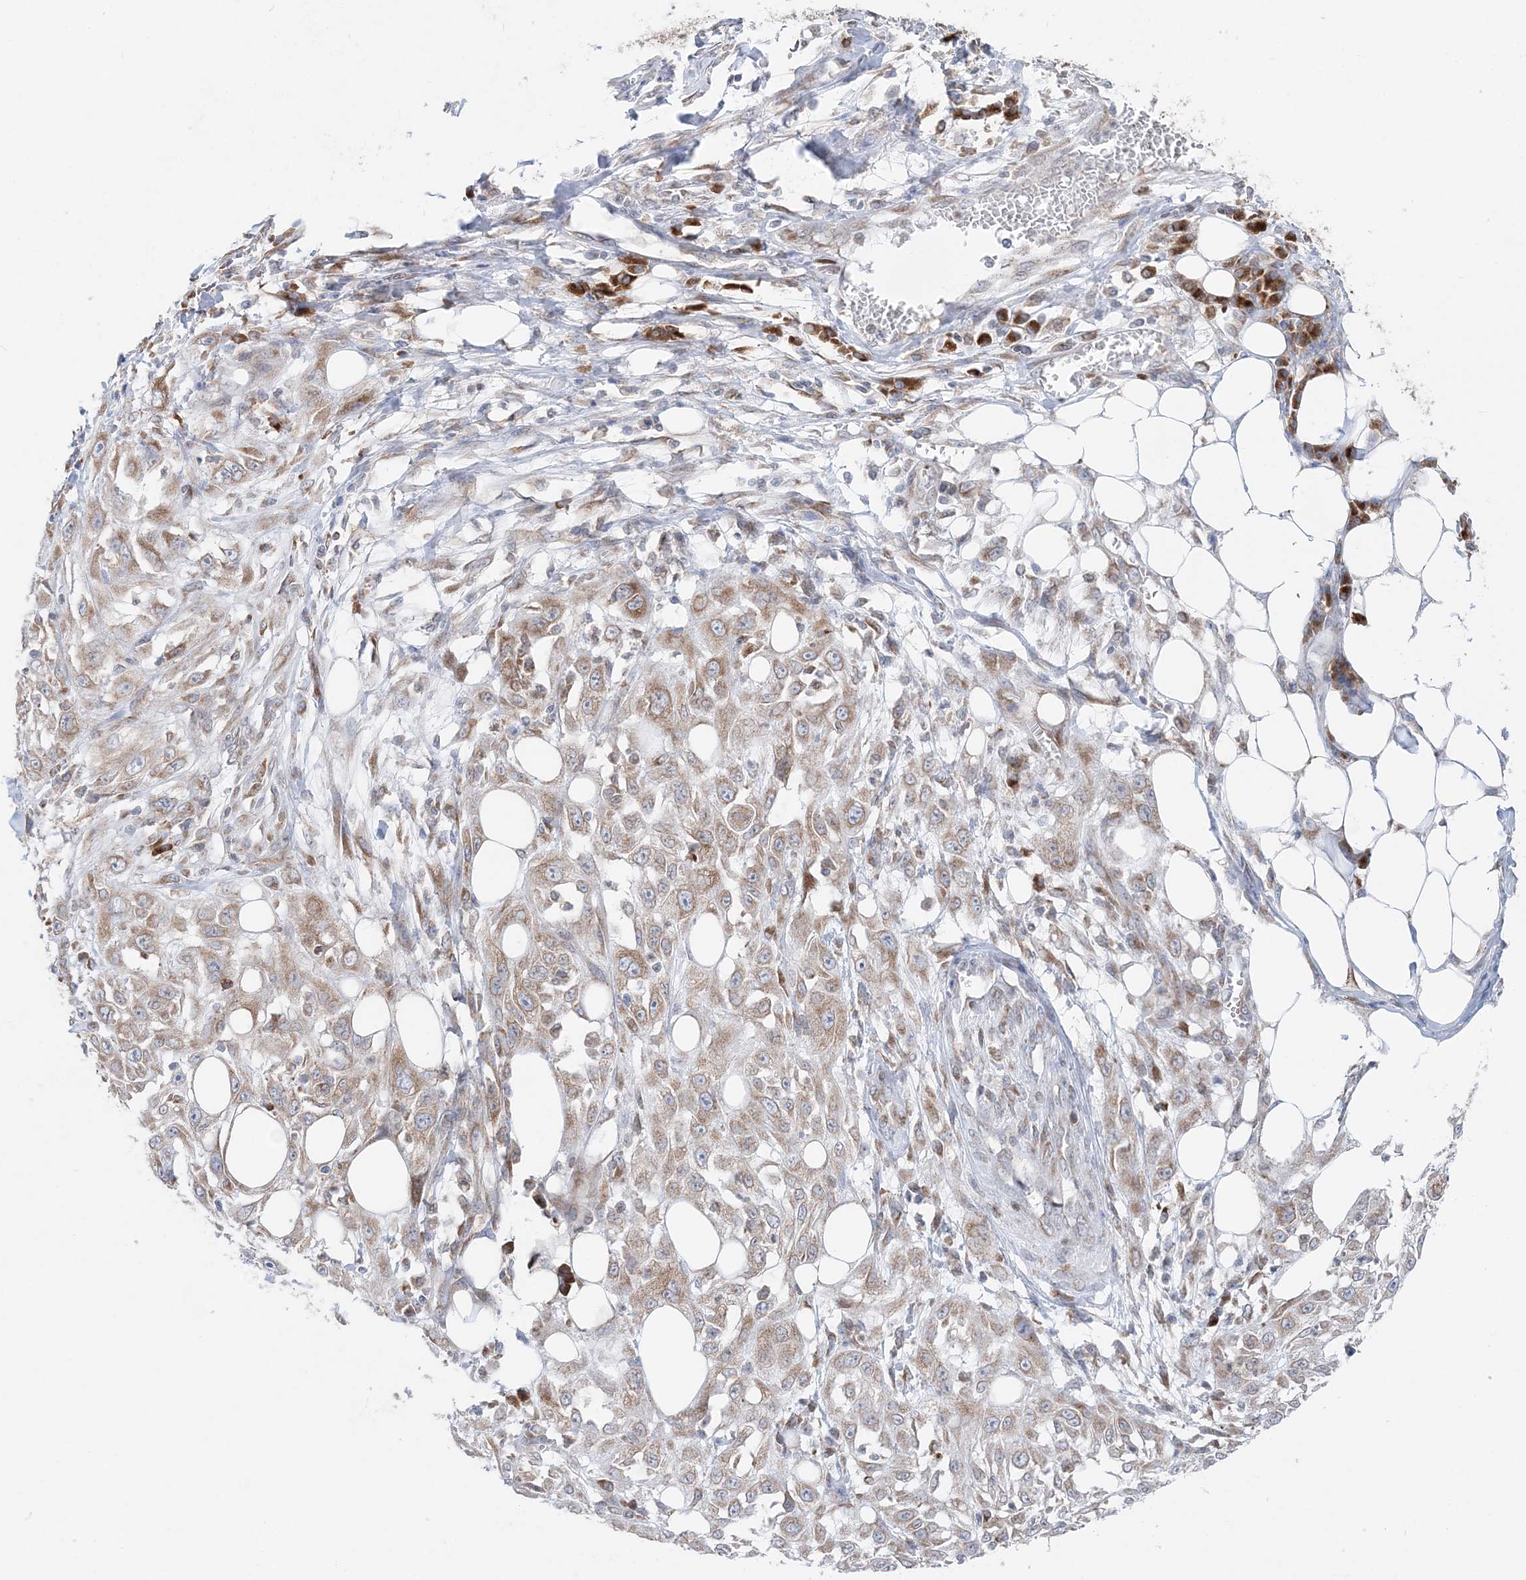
{"staining": {"intensity": "weak", "quantity": ">75%", "location": "cytoplasmic/membranous"}, "tissue": "skin cancer", "cell_type": "Tumor cells", "image_type": "cancer", "snomed": [{"axis": "morphology", "description": "Squamous cell carcinoma, NOS"}, {"axis": "topography", "description": "Skin"}], "caption": "Approximately >75% of tumor cells in human skin cancer (squamous cell carcinoma) display weak cytoplasmic/membranous protein positivity as visualized by brown immunohistochemical staining.", "gene": "TMED10", "patient": {"sex": "male", "age": 75}}